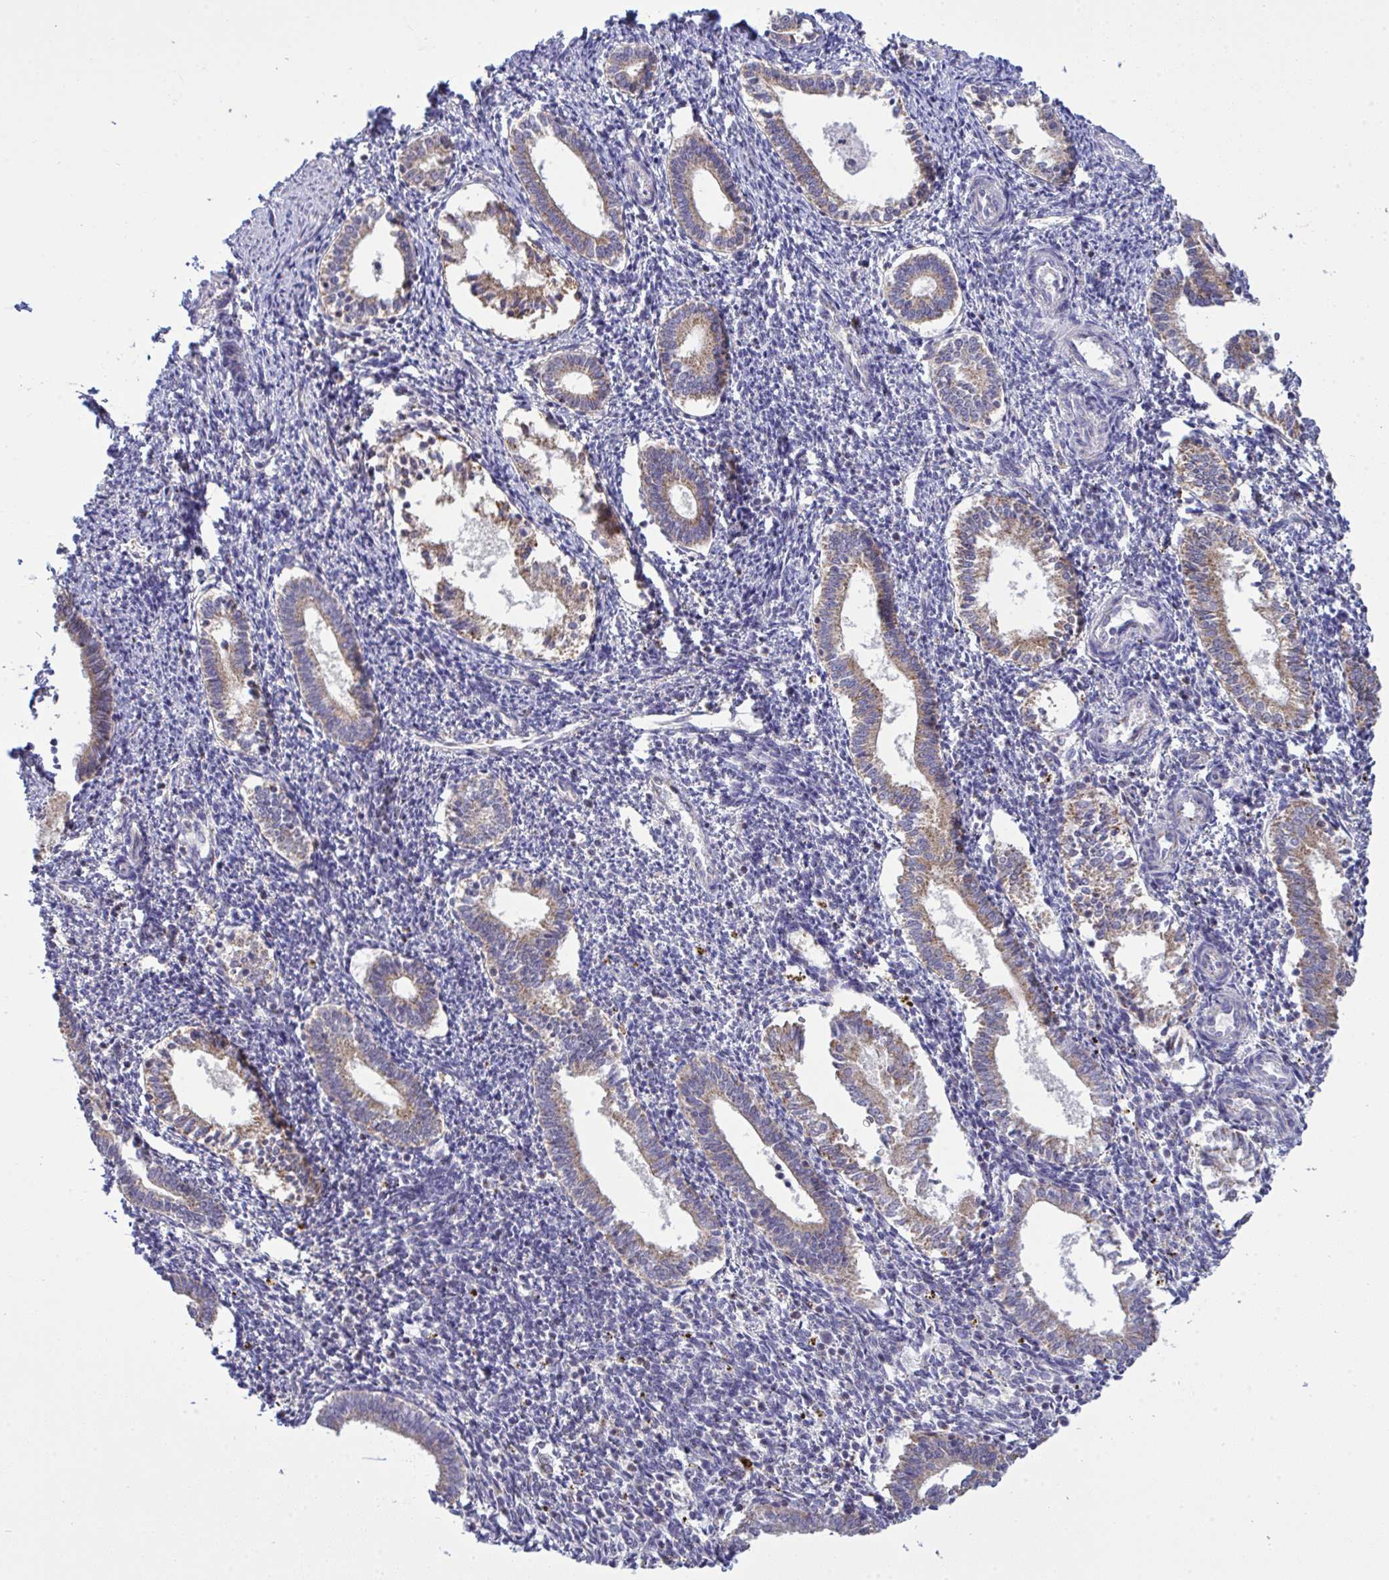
{"staining": {"intensity": "negative", "quantity": "none", "location": "none"}, "tissue": "endometrium", "cell_type": "Cells in endometrial stroma", "image_type": "normal", "snomed": [{"axis": "morphology", "description": "Normal tissue, NOS"}, {"axis": "topography", "description": "Endometrium"}], "caption": "The photomicrograph displays no staining of cells in endometrial stroma in benign endometrium. (Stains: DAB (3,3'-diaminobenzidine) immunohistochemistry with hematoxylin counter stain, Microscopy: brightfield microscopy at high magnification).", "gene": "NDUFA7", "patient": {"sex": "female", "age": 41}}